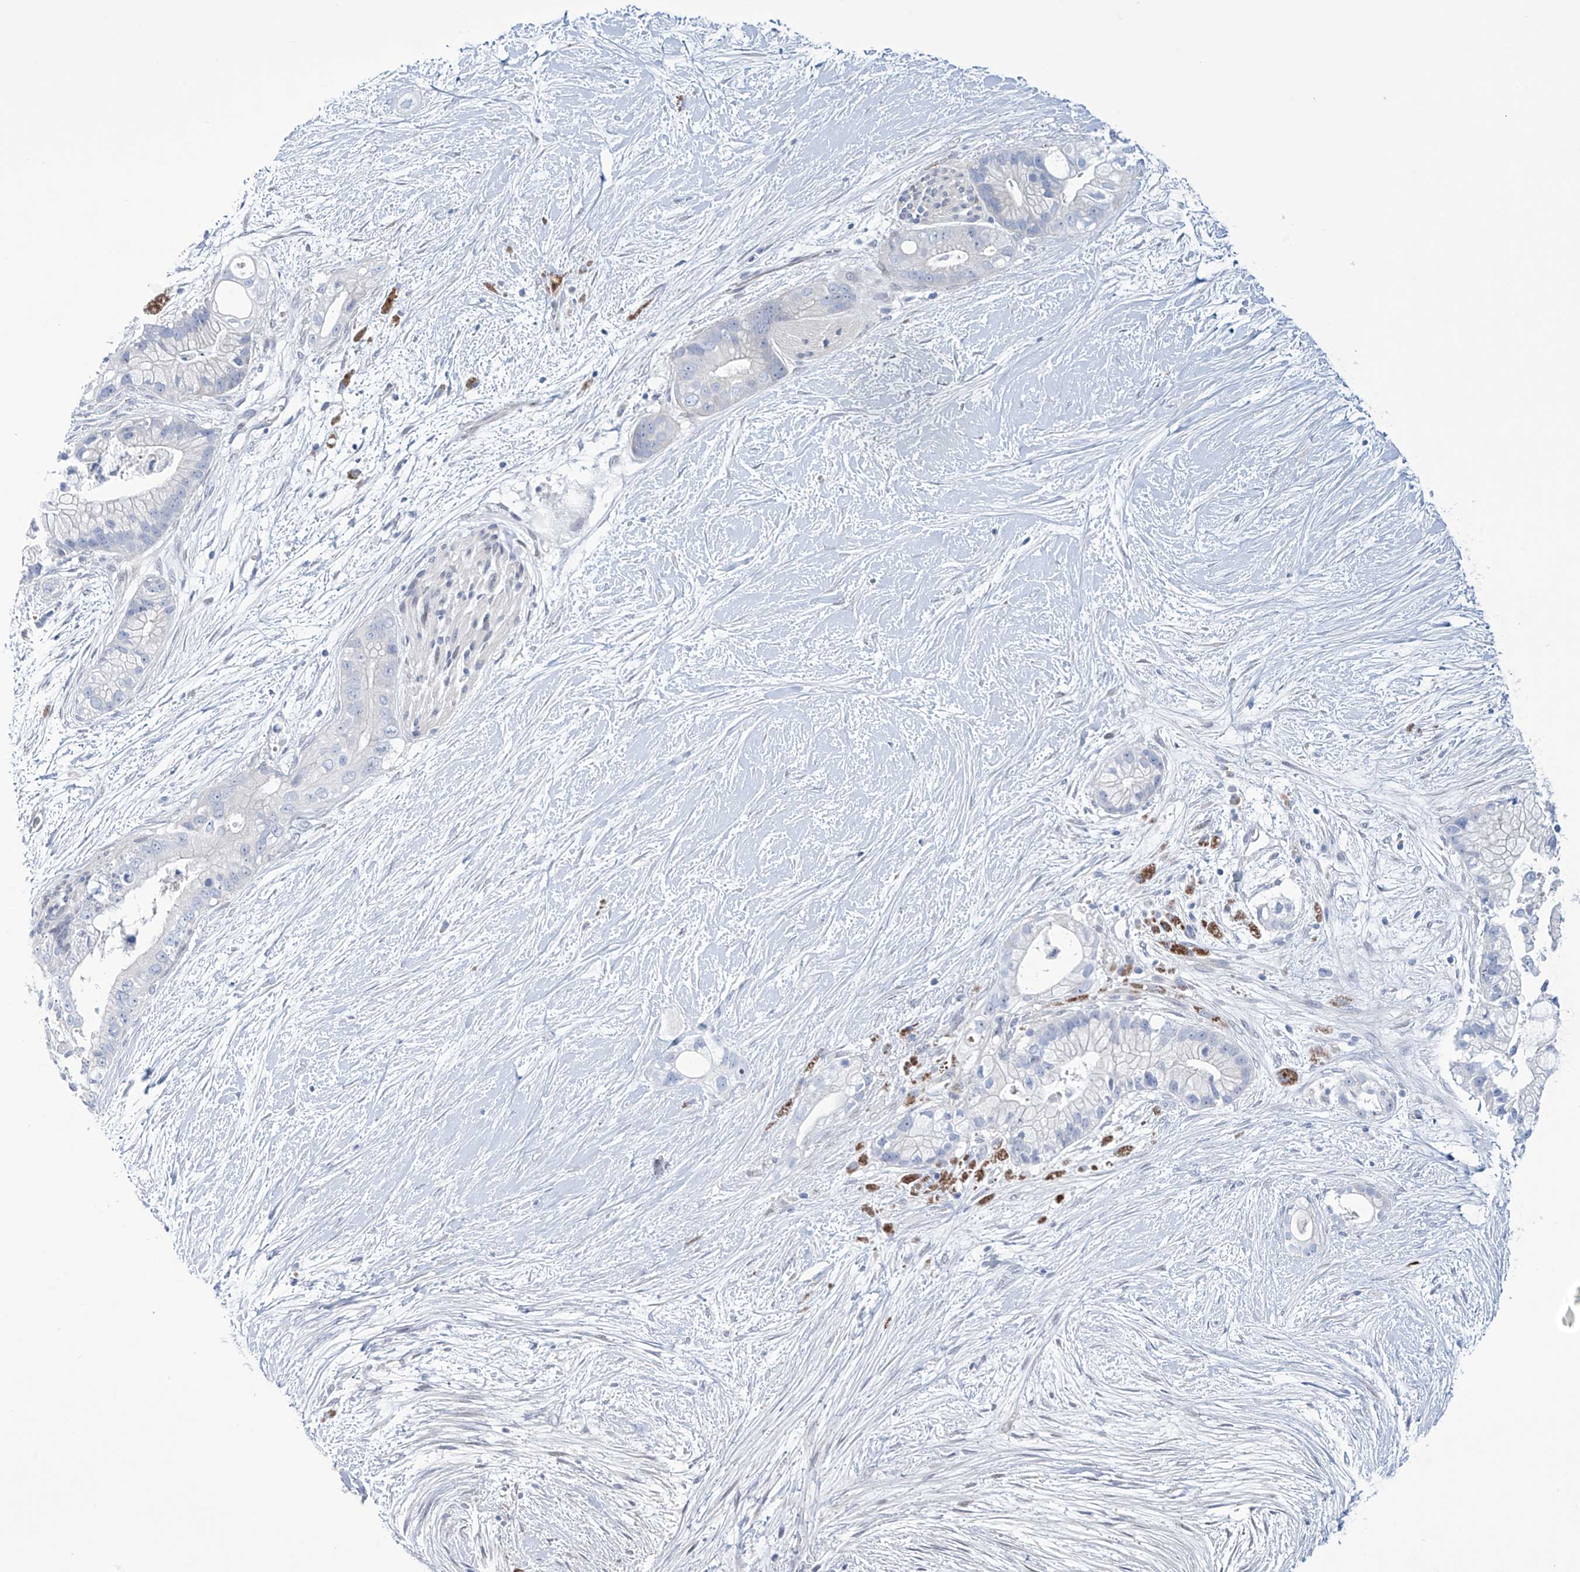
{"staining": {"intensity": "weak", "quantity": "<25%", "location": "cytoplasmic/membranous"}, "tissue": "pancreatic cancer", "cell_type": "Tumor cells", "image_type": "cancer", "snomed": [{"axis": "morphology", "description": "Adenocarcinoma, NOS"}, {"axis": "topography", "description": "Pancreas"}], "caption": "Human adenocarcinoma (pancreatic) stained for a protein using IHC shows no staining in tumor cells.", "gene": "TRIM60", "patient": {"sex": "male", "age": 53}}